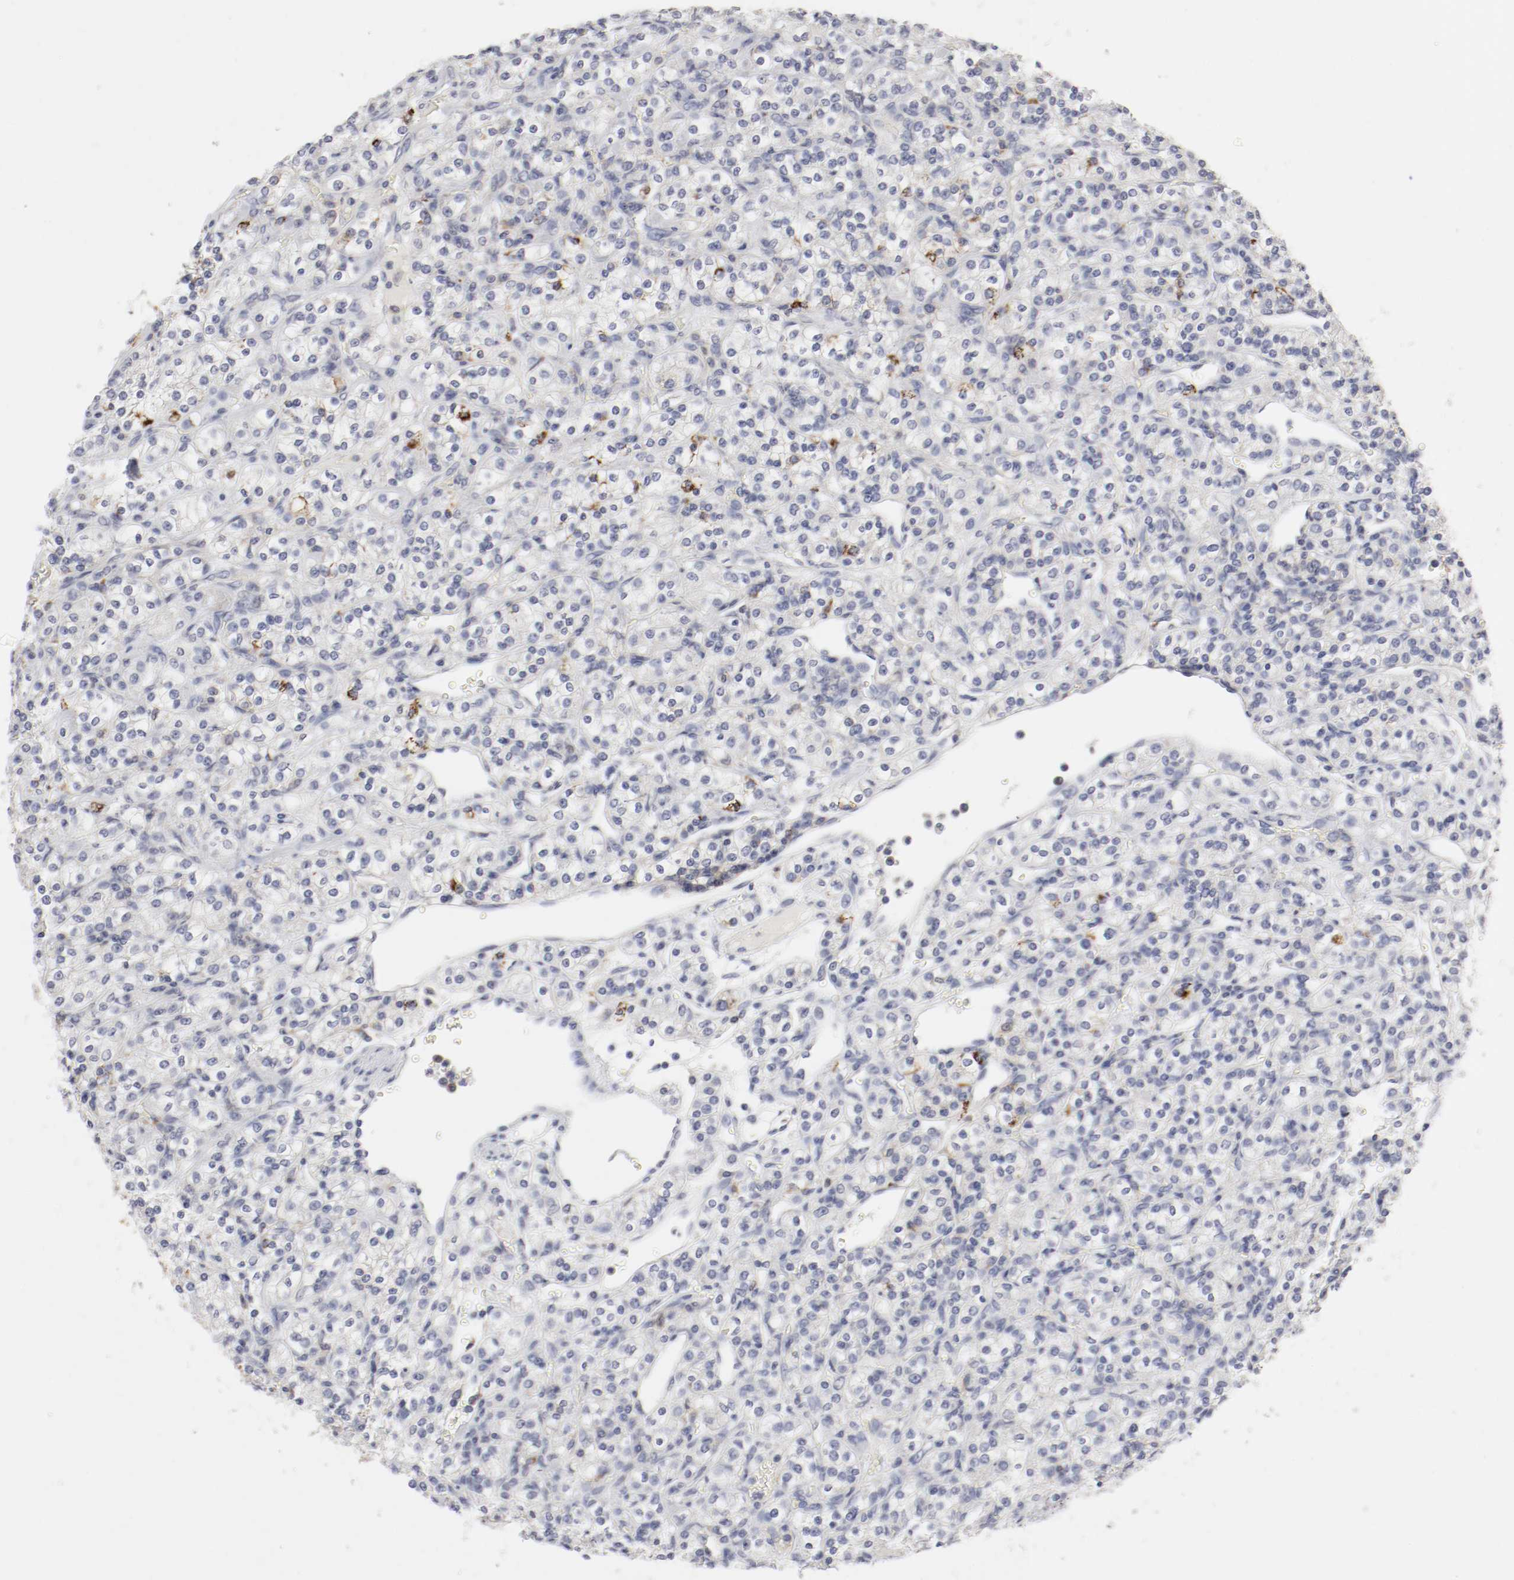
{"staining": {"intensity": "strong", "quantity": "<25%", "location": "cytoplasmic/membranous"}, "tissue": "renal cancer", "cell_type": "Tumor cells", "image_type": "cancer", "snomed": [{"axis": "morphology", "description": "Adenocarcinoma, NOS"}, {"axis": "topography", "description": "Kidney"}], "caption": "A histopathology image showing strong cytoplasmic/membranous staining in approximately <25% of tumor cells in renal cancer, as visualized by brown immunohistochemical staining.", "gene": "ITGAX", "patient": {"sex": "male", "age": 77}}